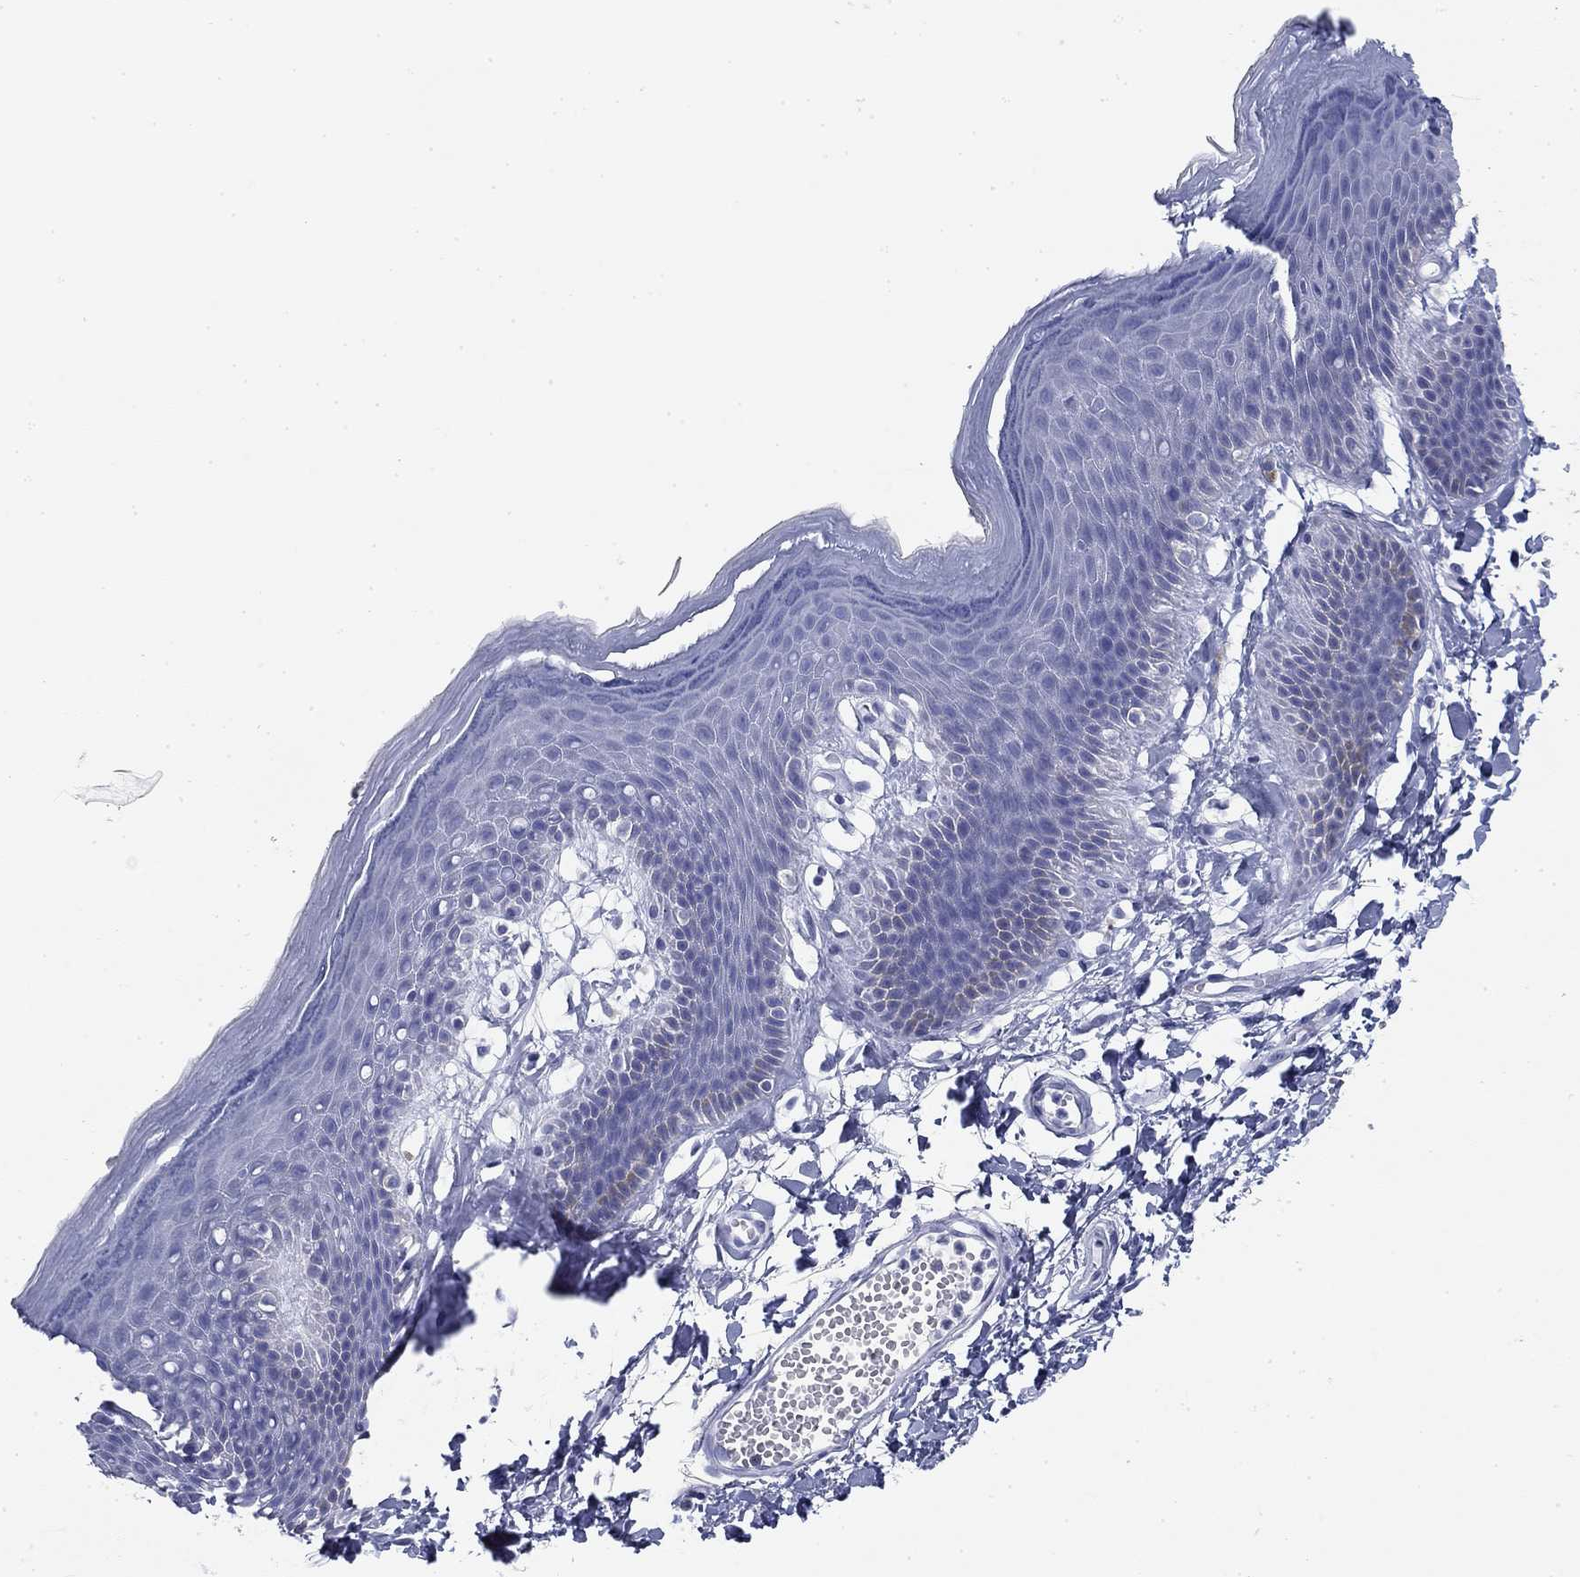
{"staining": {"intensity": "negative", "quantity": "none", "location": "none"}, "tissue": "skin", "cell_type": "Epidermal cells", "image_type": "normal", "snomed": [{"axis": "morphology", "description": "Normal tissue, NOS"}, {"axis": "topography", "description": "Anal"}], "caption": "DAB (3,3'-diaminobenzidine) immunohistochemical staining of unremarkable human skin demonstrates no significant staining in epidermal cells.", "gene": "CD79B", "patient": {"sex": "male", "age": 53}}